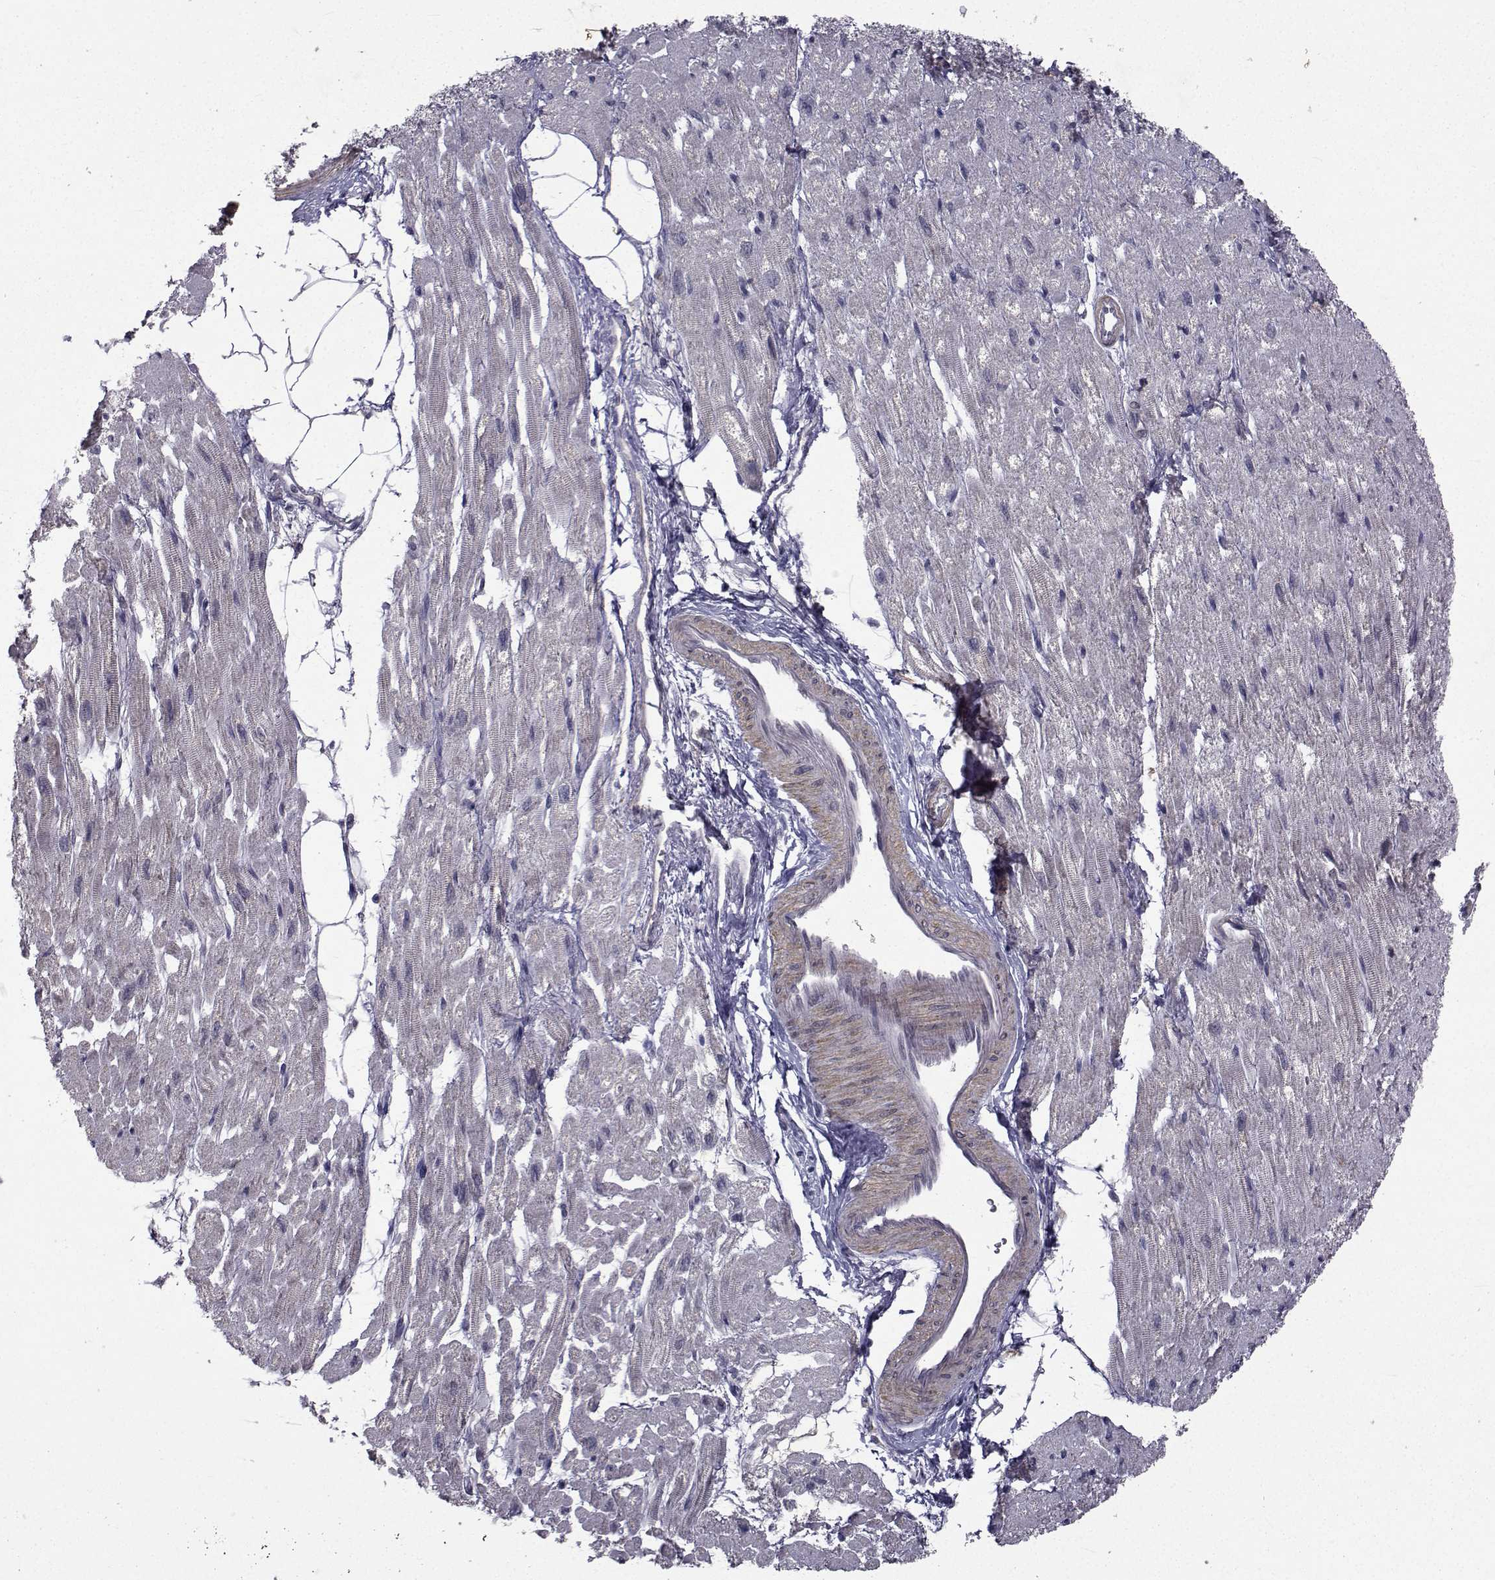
{"staining": {"intensity": "negative", "quantity": "none", "location": "none"}, "tissue": "heart muscle", "cell_type": "Cardiomyocytes", "image_type": "normal", "snomed": [{"axis": "morphology", "description": "Normal tissue, NOS"}, {"axis": "topography", "description": "Heart"}], "caption": "High magnification brightfield microscopy of unremarkable heart muscle stained with DAB (brown) and counterstained with hematoxylin (blue): cardiomyocytes show no significant positivity.", "gene": "FDXR", "patient": {"sex": "female", "age": 62}}